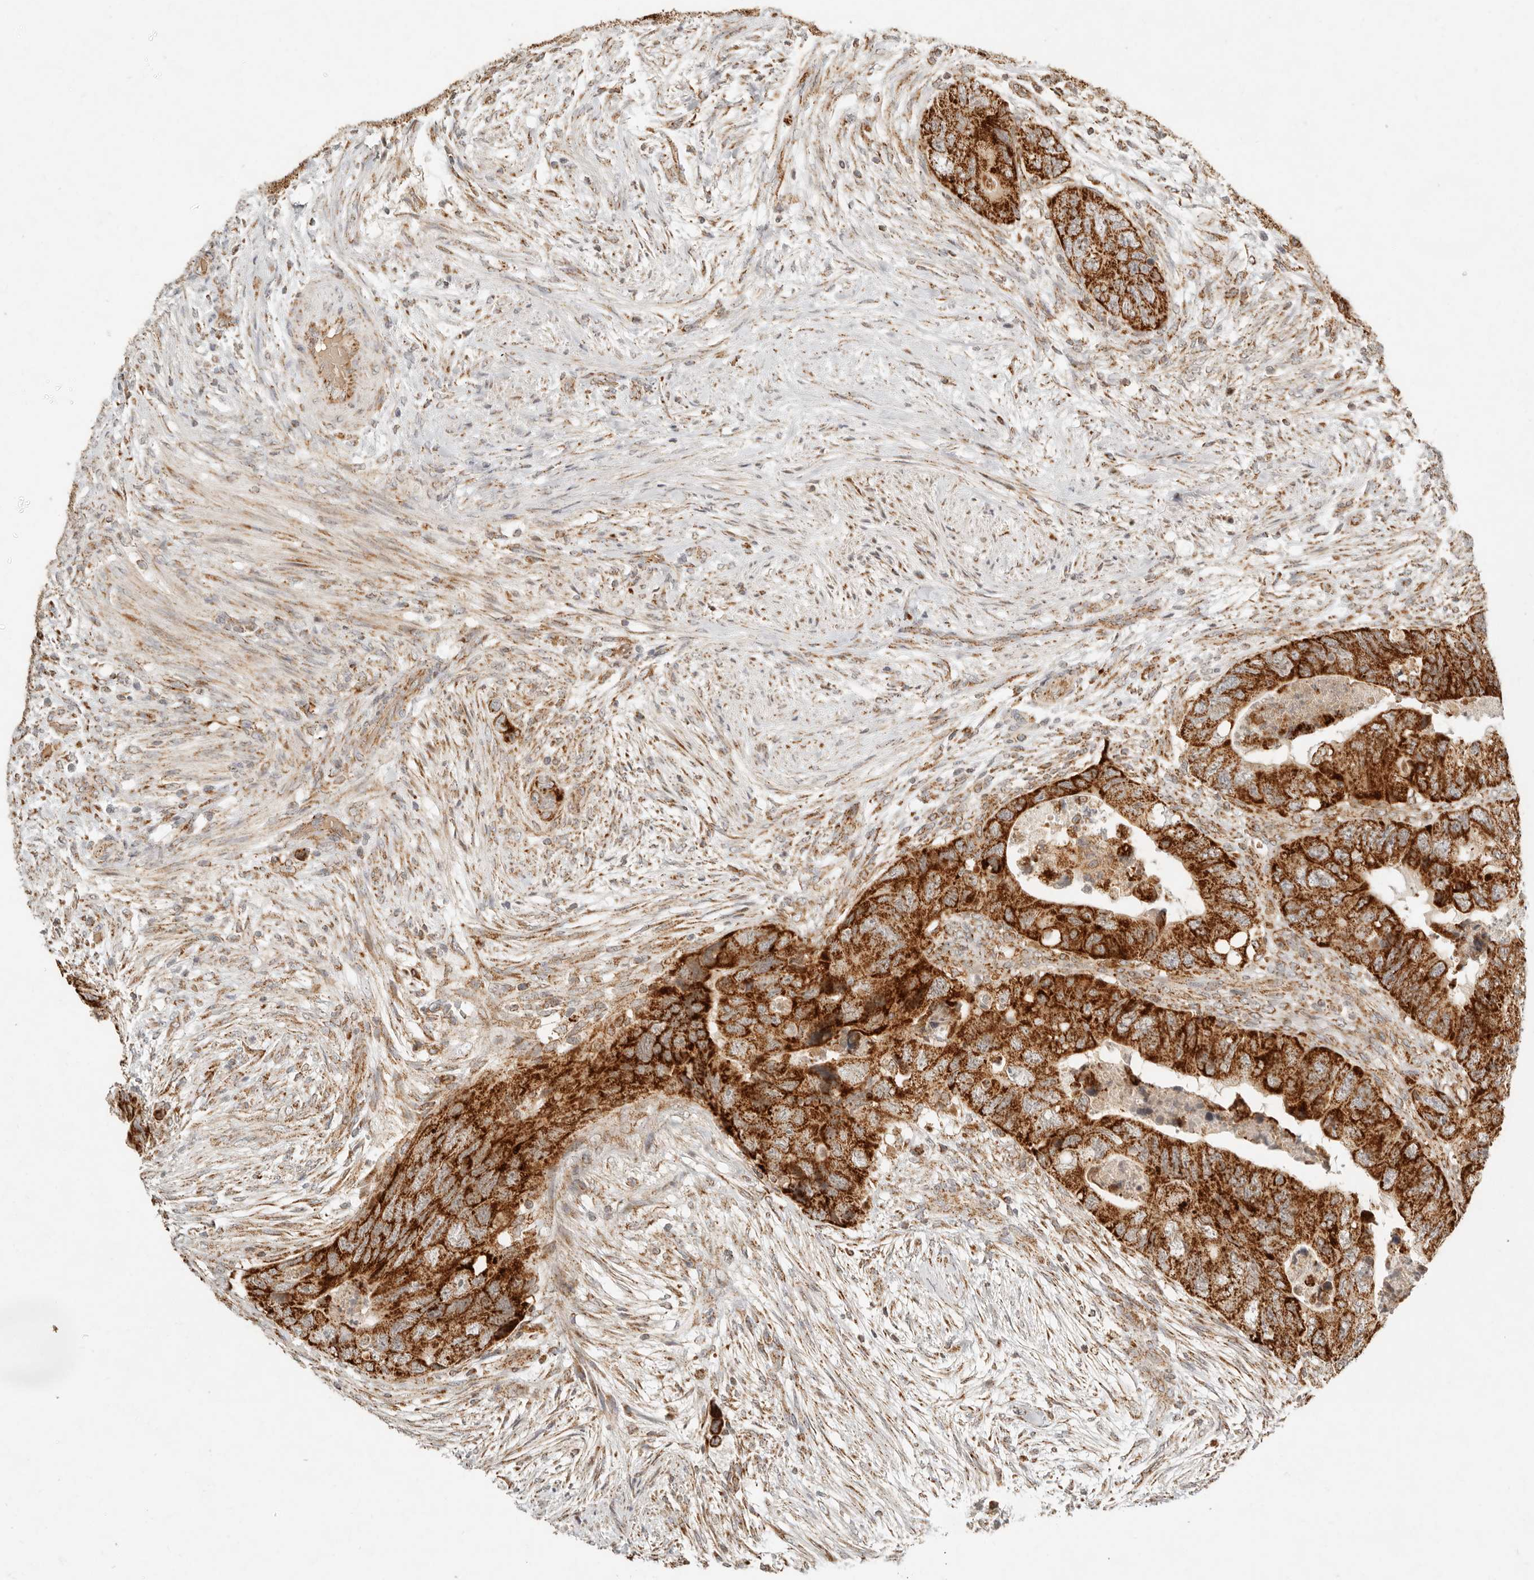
{"staining": {"intensity": "strong", "quantity": ">75%", "location": "cytoplasmic/membranous"}, "tissue": "colorectal cancer", "cell_type": "Tumor cells", "image_type": "cancer", "snomed": [{"axis": "morphology", "description": "Adenocarcinoma, NOS"}, {"axis": "topography", "description": "Rectum"}], "caption": "Colorectal cancer tissue demonstrates strong cytoplasmic/membranous positivity in about >75% of tumor cells", "gene": "MRPL55", "patient": {"sex": "male", "age": 63}}